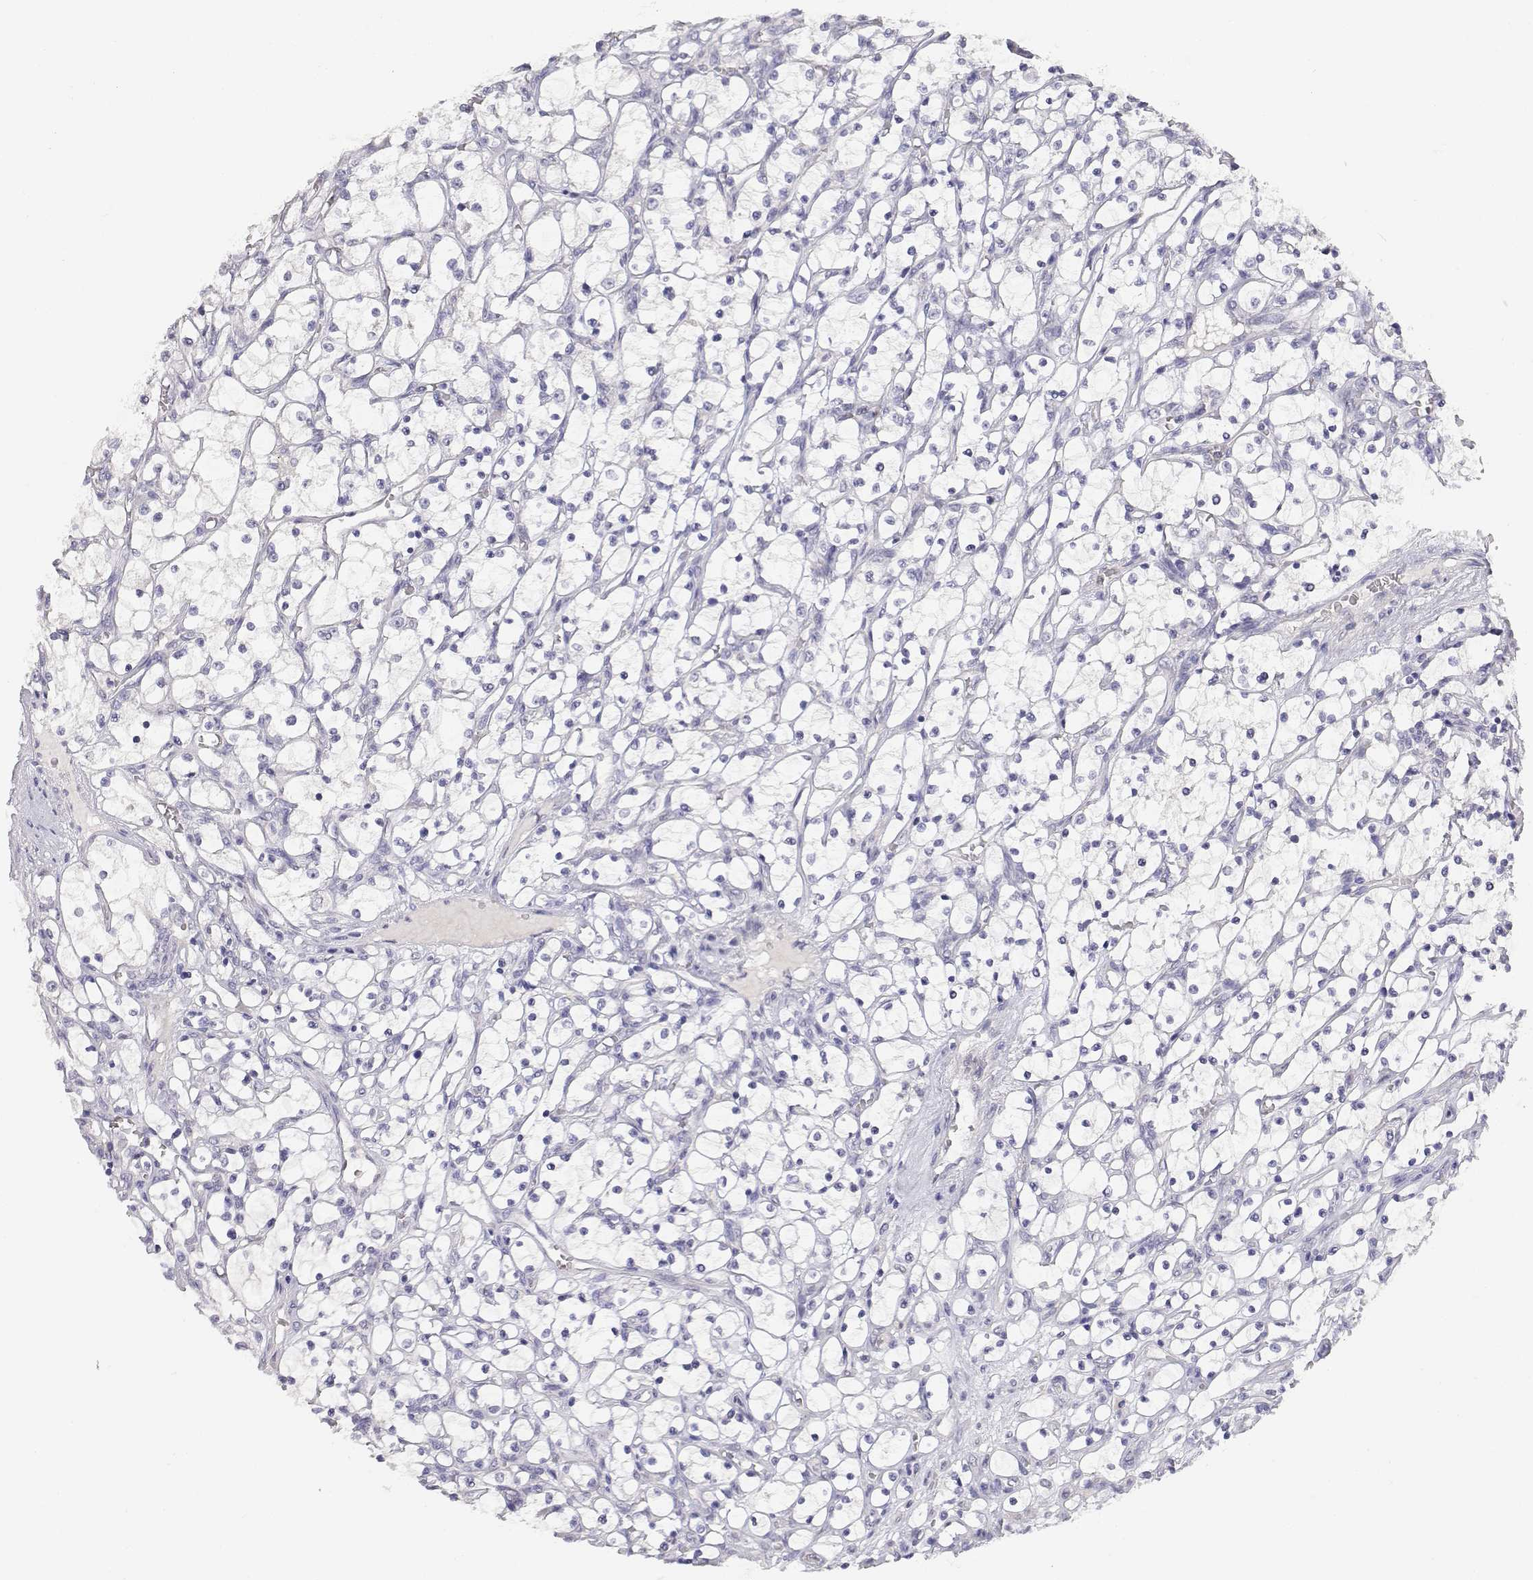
{"staining": {"intensity": "negative", "quantity": "none", "location": "none"}, "tissue": "renal cancer", "cell_type": "Tumor cells", "image_type": "cancer", "snomed": [{"axis": "morphology", "description": "Adenocarcinoma, NOS"}, {"axis": "topography", "description": "Kidney"}], "caption": "Human renal cancer stained for a protein using immunohistochemistry displays no positivity in tumor cells.", "gene": "ADA", "patient": {"sex": "female", "age": 69}}